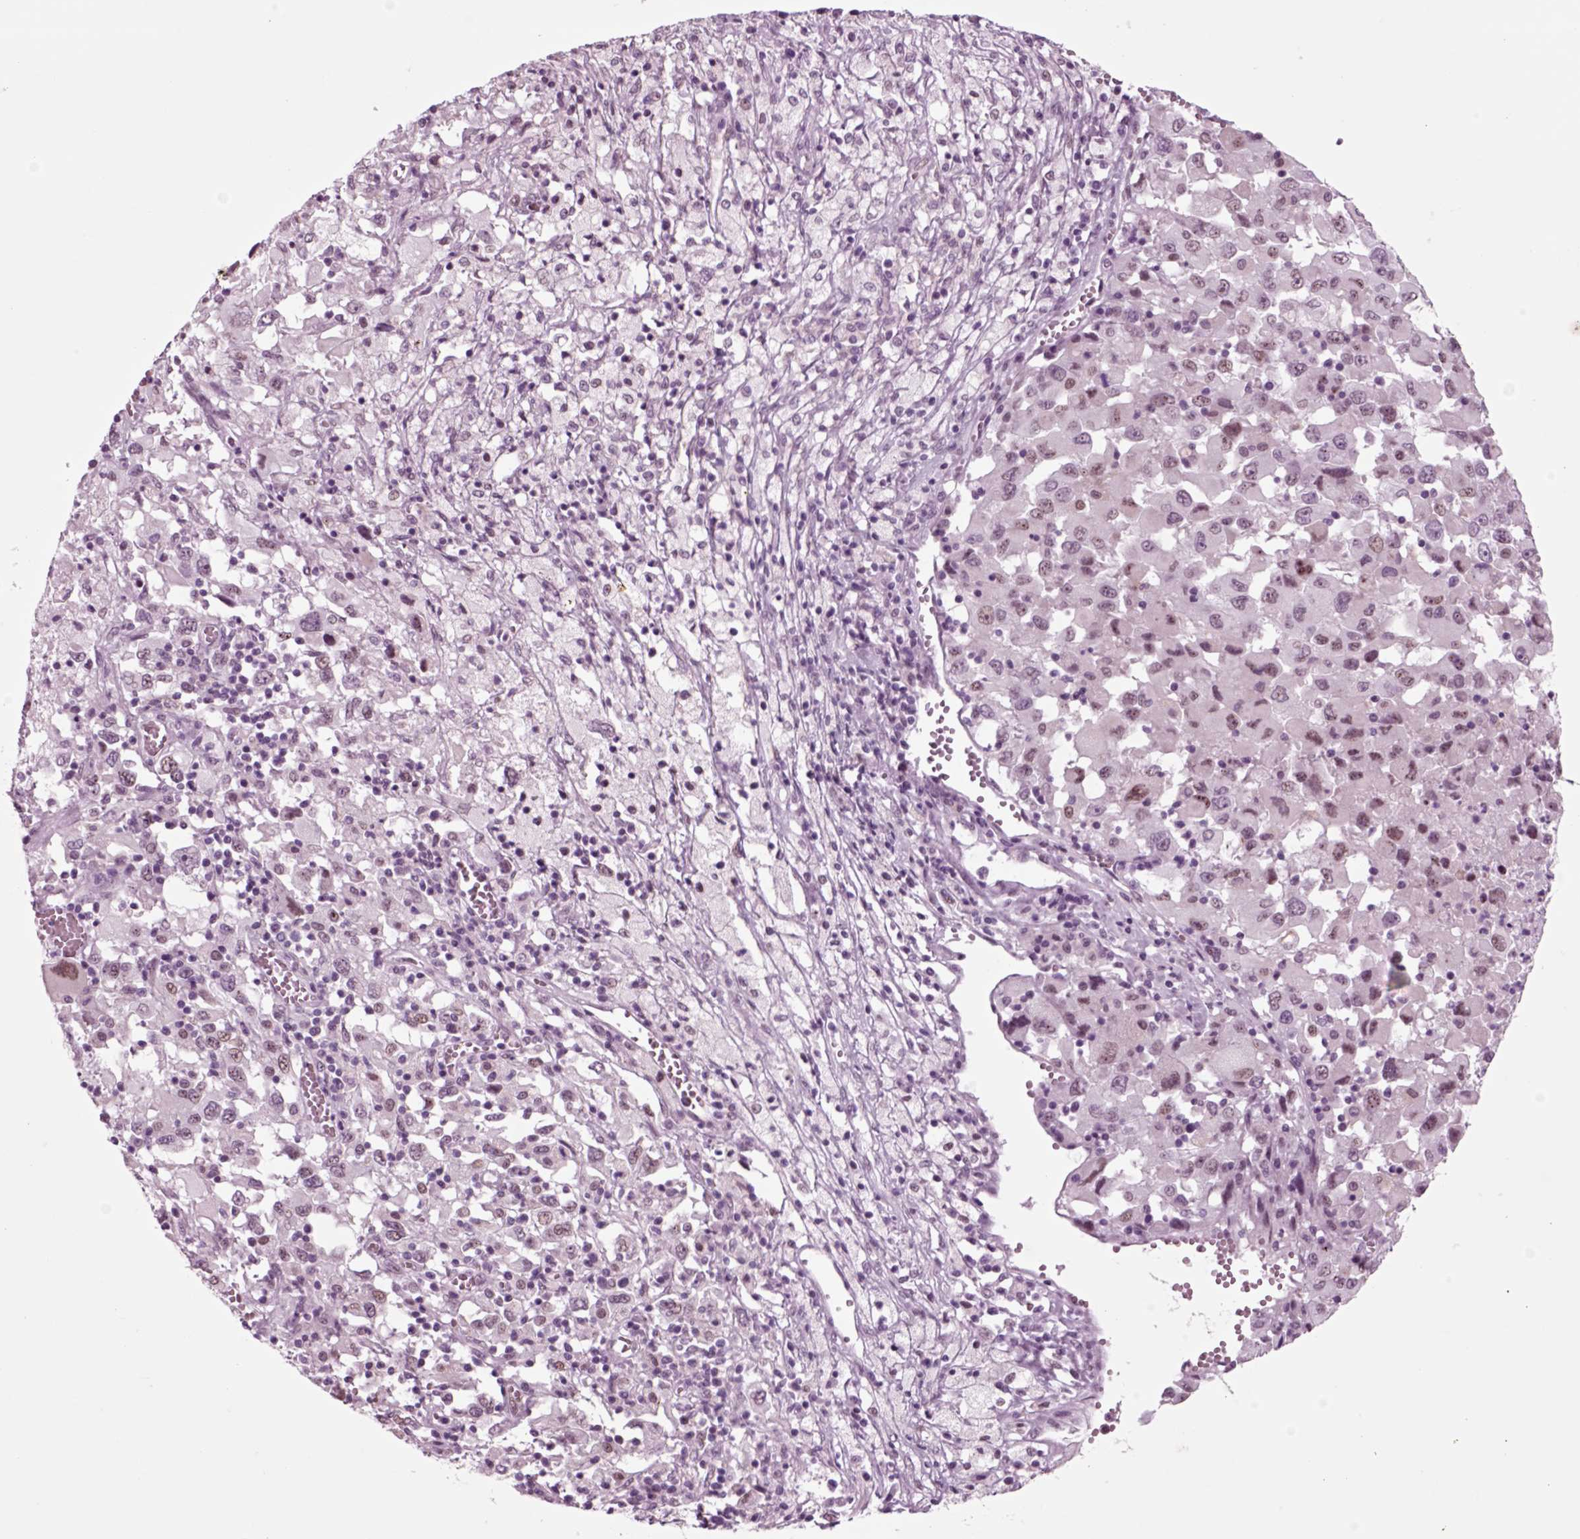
{"staining": {"intensity": "negative", "quantity": "none", "location": "none"}, "tissue": "melanoma", "cell_type": "Tumor cells", "image_type": "cancer", "snomed": [{"axis": "morphology", "description": "Malignant melanoma, Metastatic site"}, {"axis": "topography", "description": "Soft tissue"}], "caption": "An immunohistochemistry (IHC) micrograph of melanoma is shown. There is no staining in tumor cells of melanoma.", "gene": "CHGB", "patient": {"sex": "male", "age": 50}}